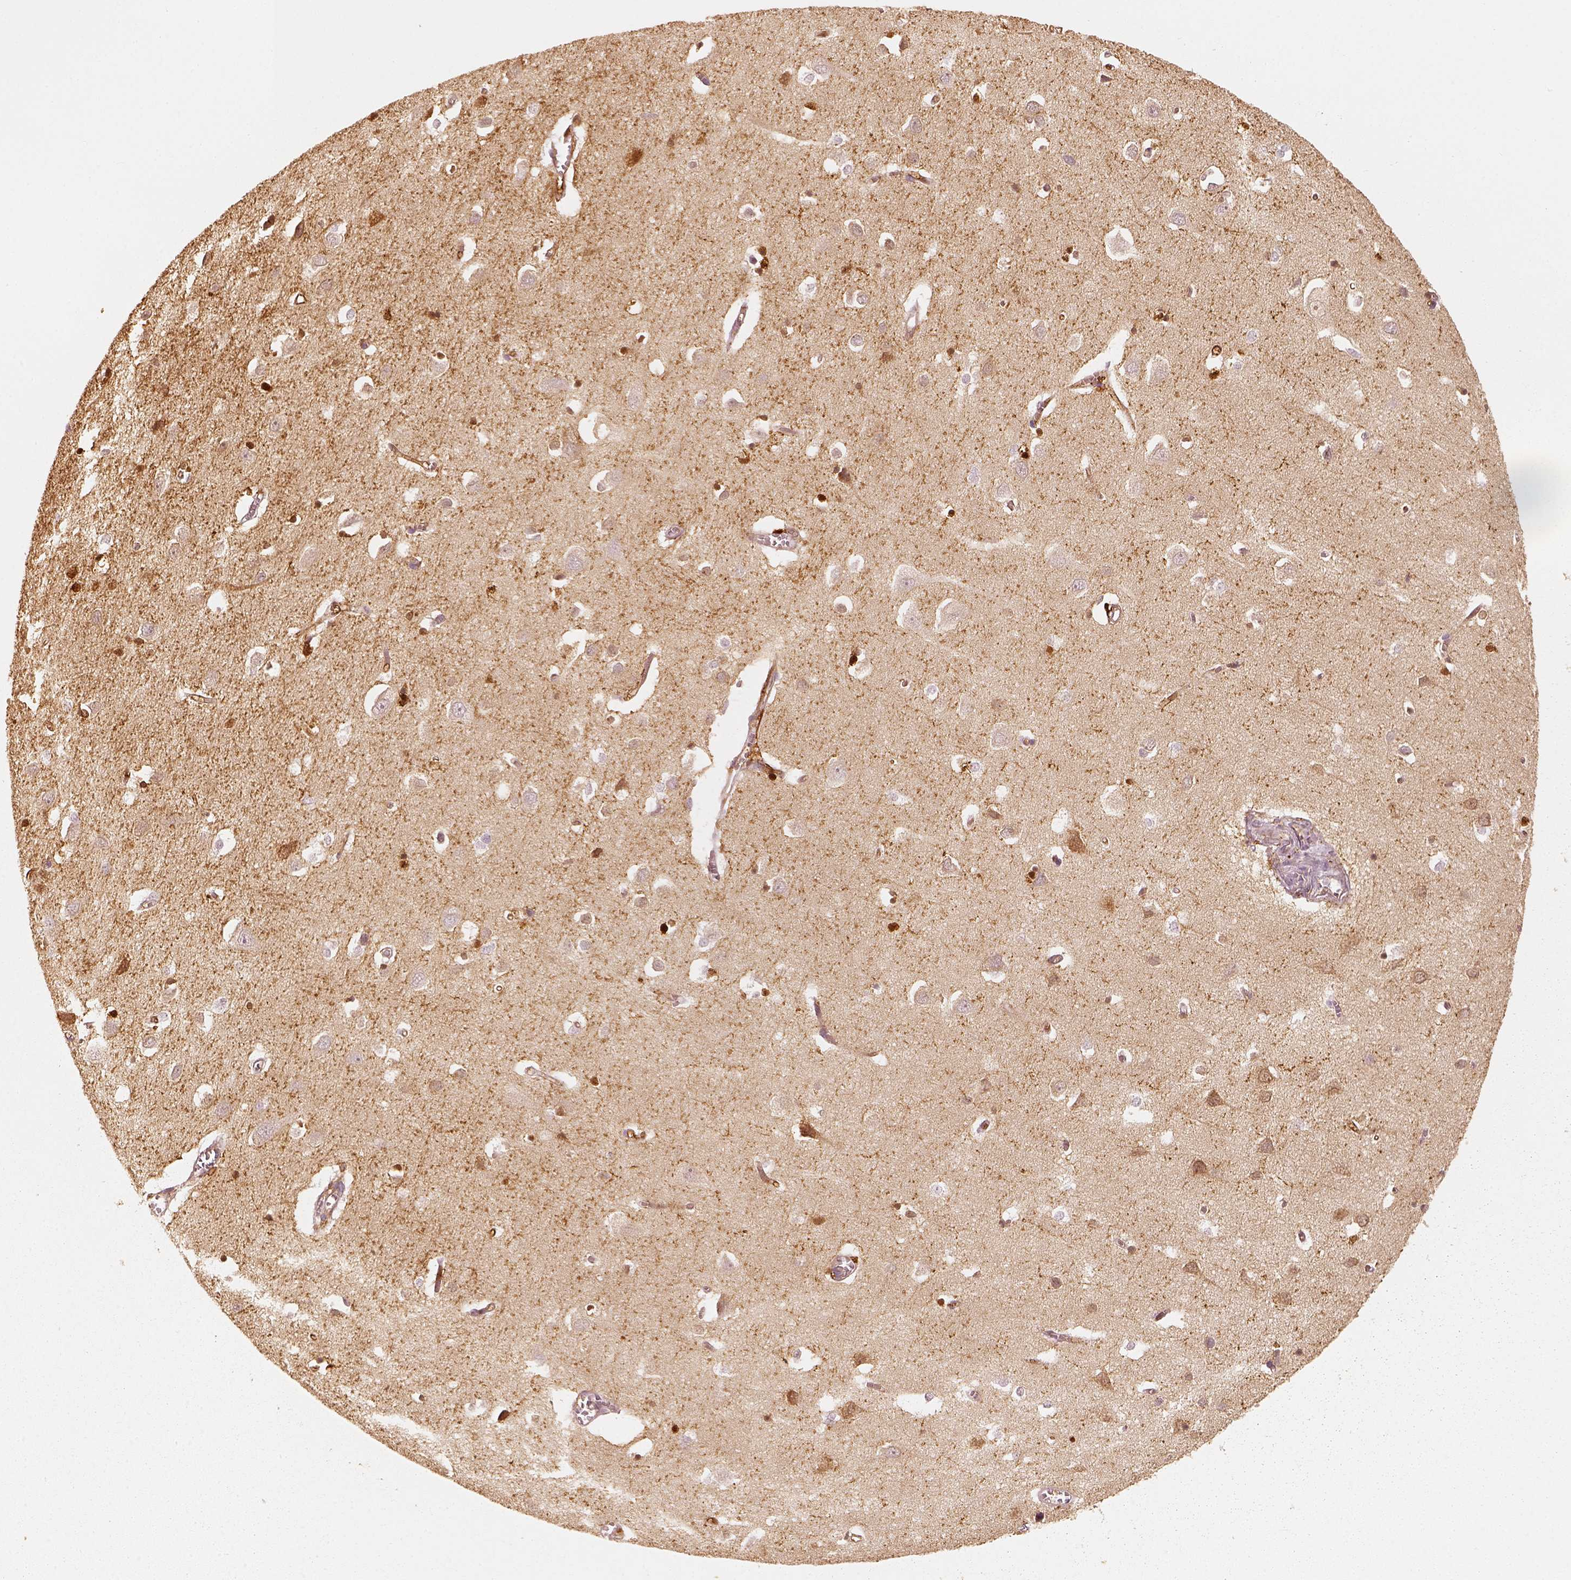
{"staining": {"intensity": "moderate", "quantity": ">75%", "location": "cytoplasmic/membranous"}, "tissue": "cerebral cortex", "cell_type": "Endothelial cells", "image_type": "normal", "snomed": [{"axis": "morphology", "description": "Normal tissue, NOS"}, {"axis": "topography", "description": "Cerebral cortex"}], "caption": "Unremarkable cerebral cortex was stained to show a protein in brown. There is medium levels of moderate cytoplasmic/membranous staining in approximately >75% of endothelial cells.", "gene": "FSCN1", "patient": {"sex": "male", "age": 70}}